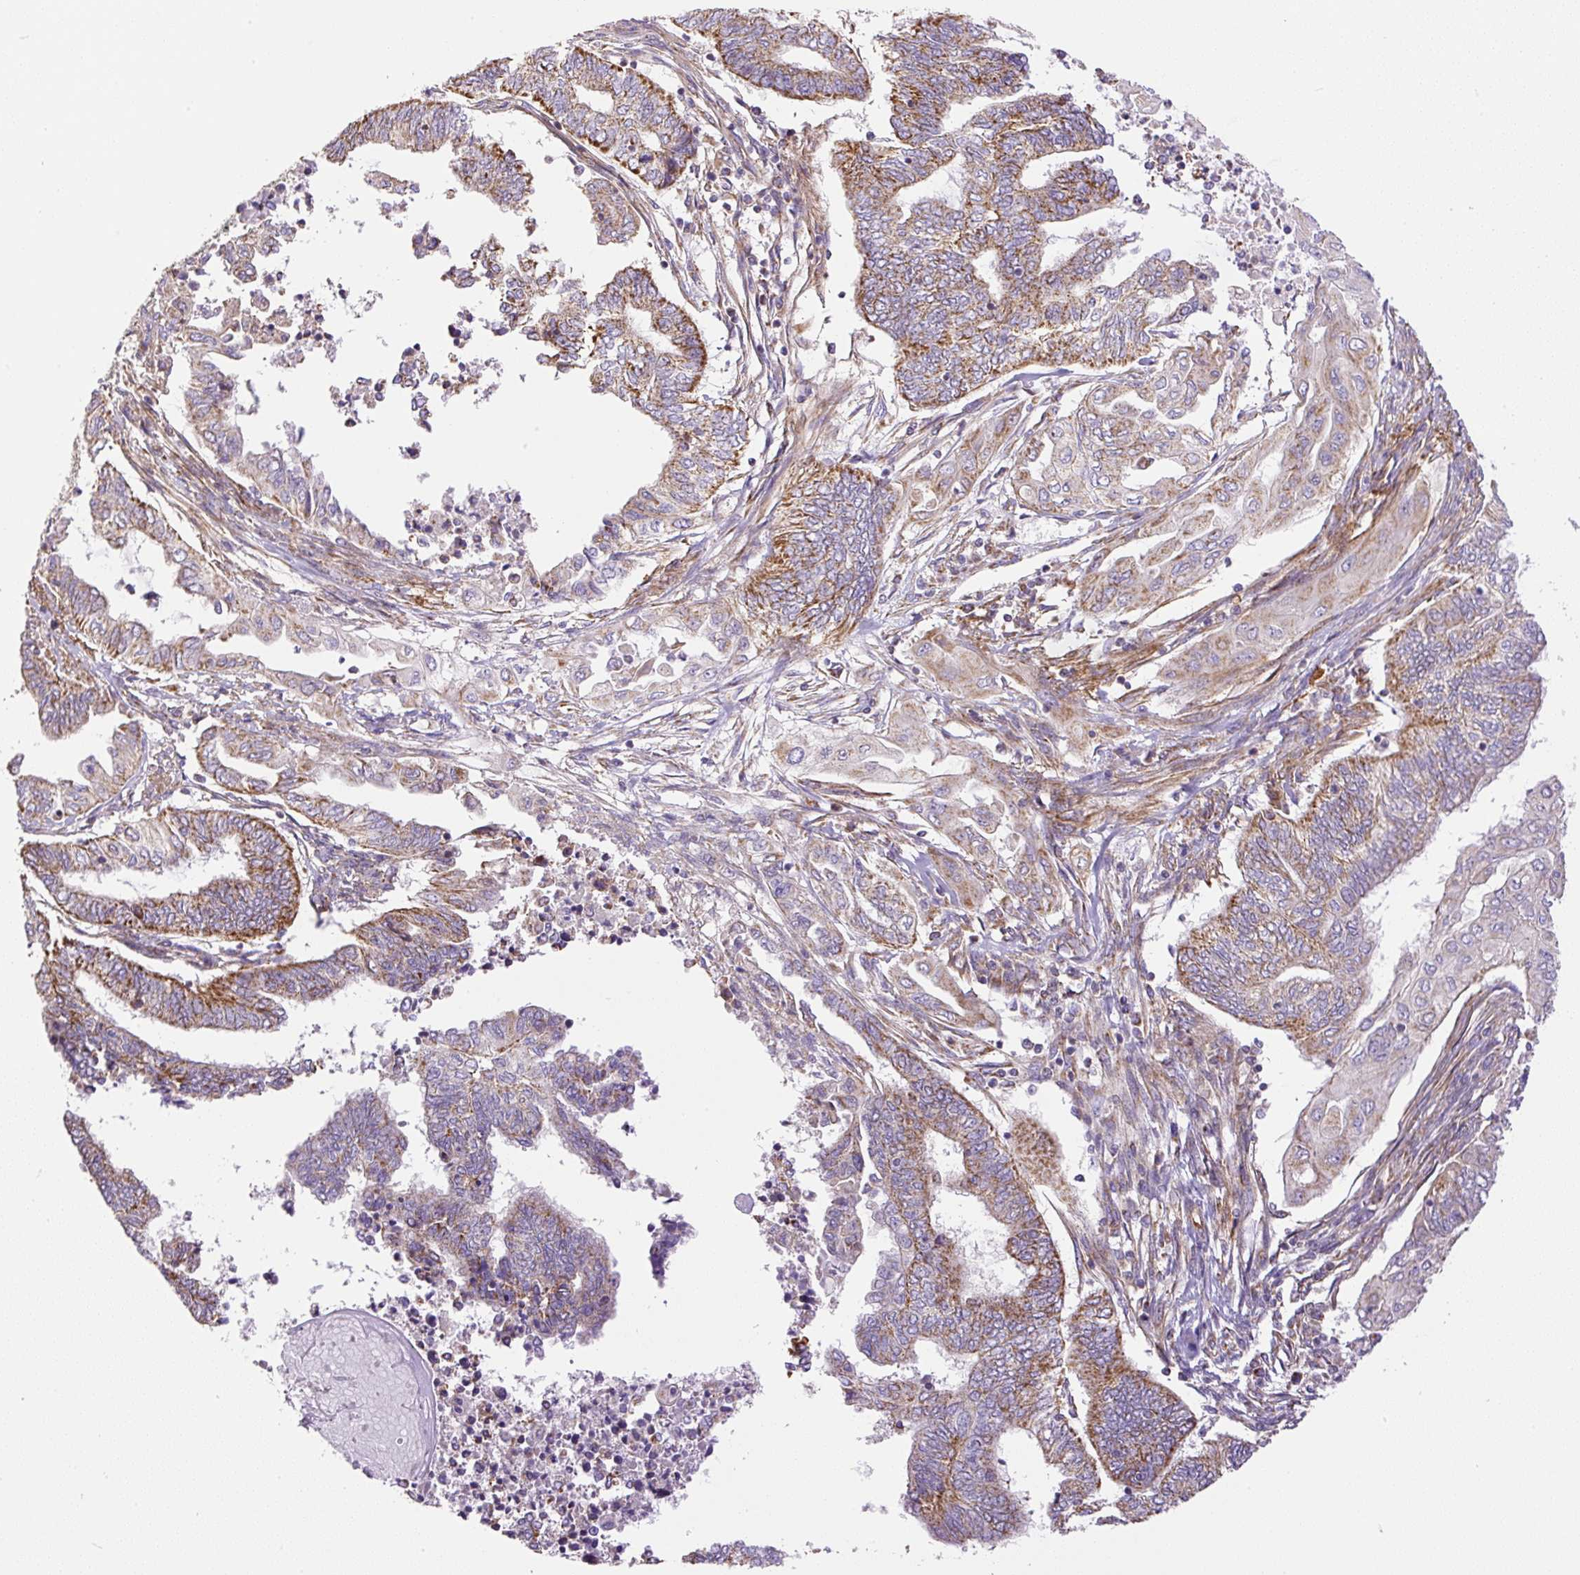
{"staining": {"intensity": "moderate", "quantity": ">75%", "location": "cytoplasmic/membranous"}, "tissue": "endometrial cancer", "cell_type": "Tumor cells", "image_type": "cancer", "snomed": [{"axis": "morphology", "description": "Adenocarcinoma, NOS"}, {"axis": "topography", "description": "Uterus"}, {"axis": "topography", "description": "Endometrium"}], "caption": "Human adenocarcinoma (endometrial) stained with a protein marker shows moderate staining in tumor cells.", "gene": "NDUFAF2", "patient": {"sex": "female", "age": 70}}